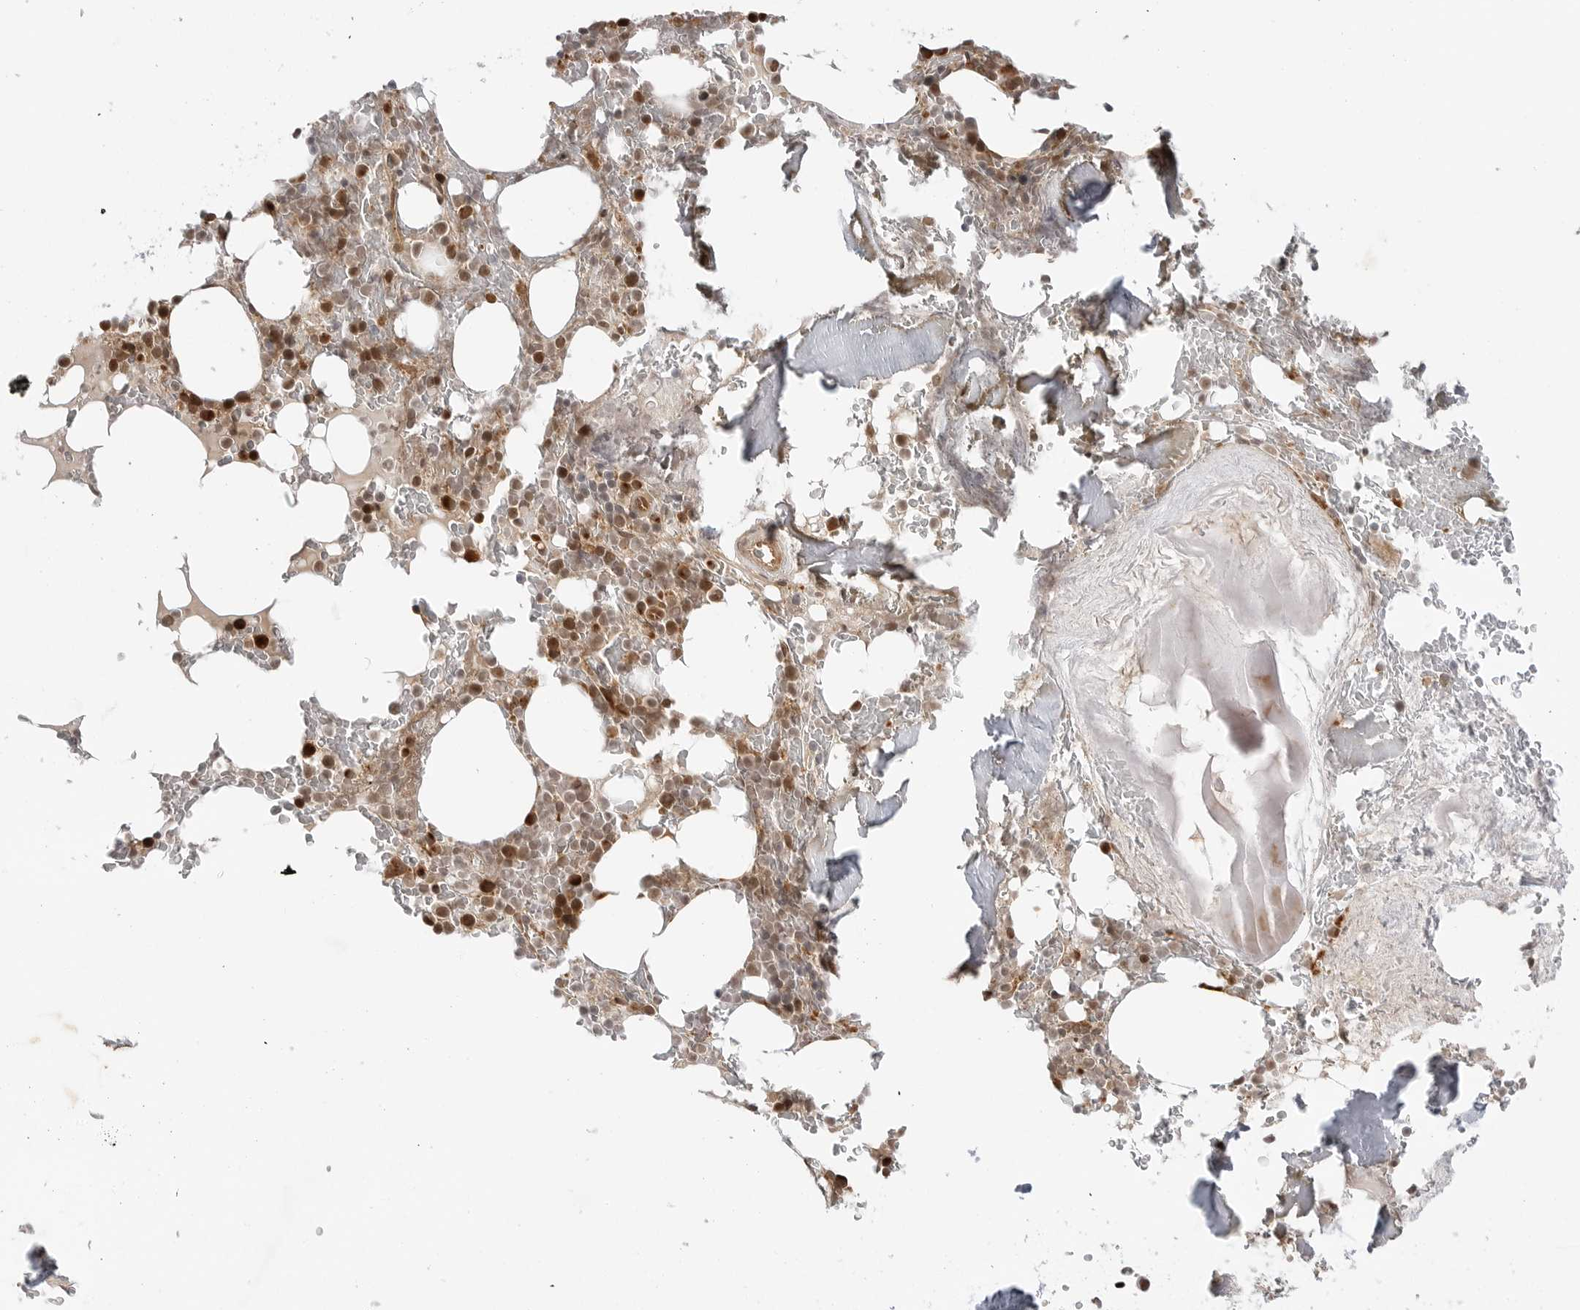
{"staining": {"intensity": "strong", "quantity": ">75%", "location": "cytoplasmic/membranous,nuclear"}, "tissue": "bone marrow", "cell_type": "Hematopoietic cells", "image_type": "normal", "snomed": [{"axis": "morphology", "description": "Normal tissue, NOS"}, {"axis": "topography", "description": "Bone marrow"}], "caption": "Brown immunohistochemical staining in benign human bone marrow shows strong cytoplasmic/membranous,nuclear expression in approximately >75% of hematopoietic cells. (IHC, brightfield microscopy, high magnification).", "gene": "TIPRL", "patient": {"sex": "male", "age": 58}}